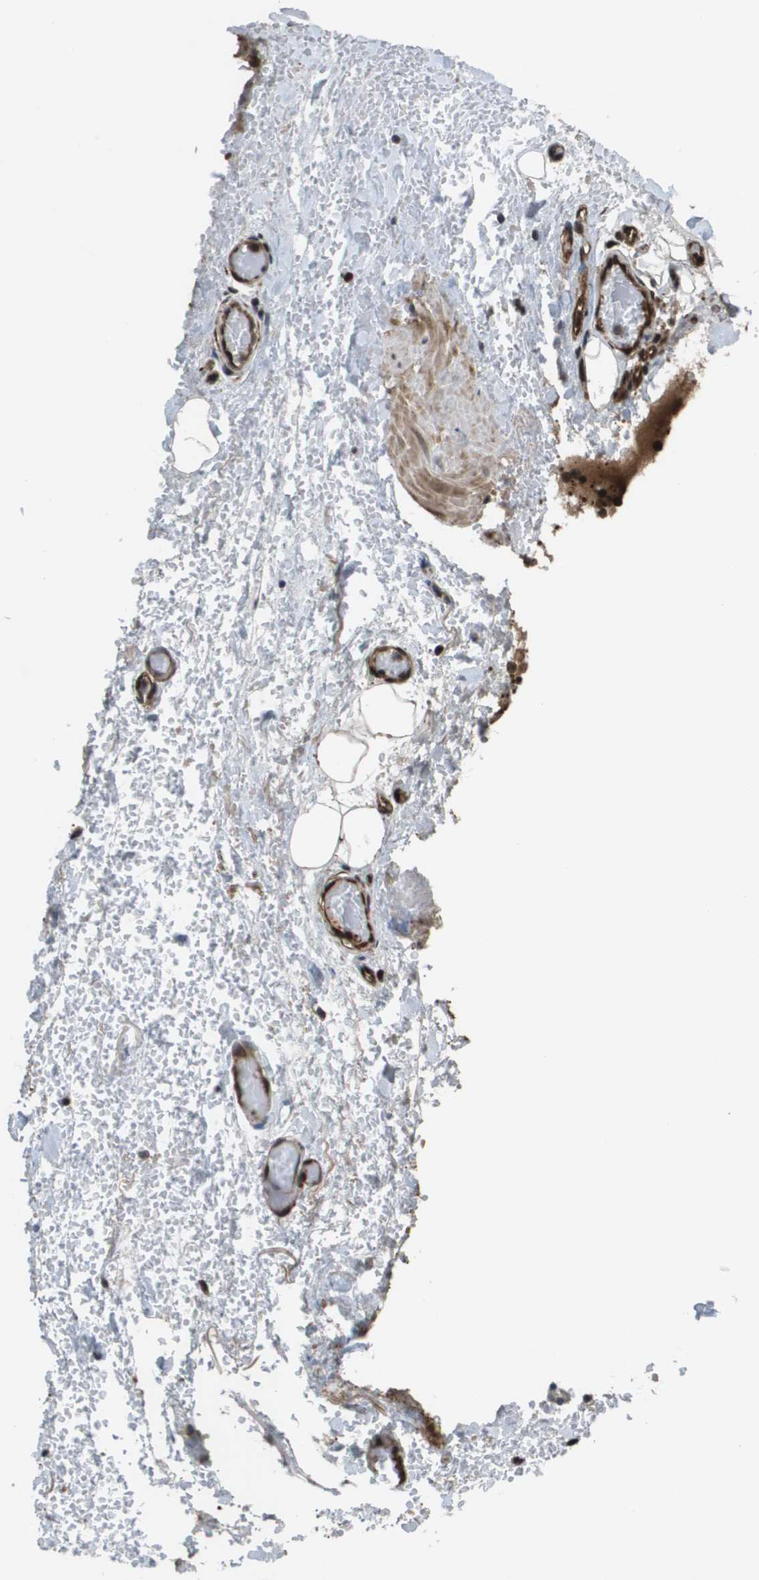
{"staining": {"intensity": "strong", "quantity": ">75%", "location": "nuclear"}, "tissue": "soft tissue", "cell_type": "Fibroblasts", "image_type": "normal", "snomed": [{"axis": "morphology", "description": "Normal tissue, NOS"}, {"axis": "morphology", "description": "Adenocarcinoma, NOS"}, {"axis": "topography", "description": "Esophagus"}], "caption": "Immunohistochemical staining of normal human soft tissue shows high levels of strong nuclear staining in about >75% of fibroblasts. (Brightfield microscopy of DAB IHC at high magnification).", "gene": "AXIN2", "patient": {"sex": "male", "age": 62}}